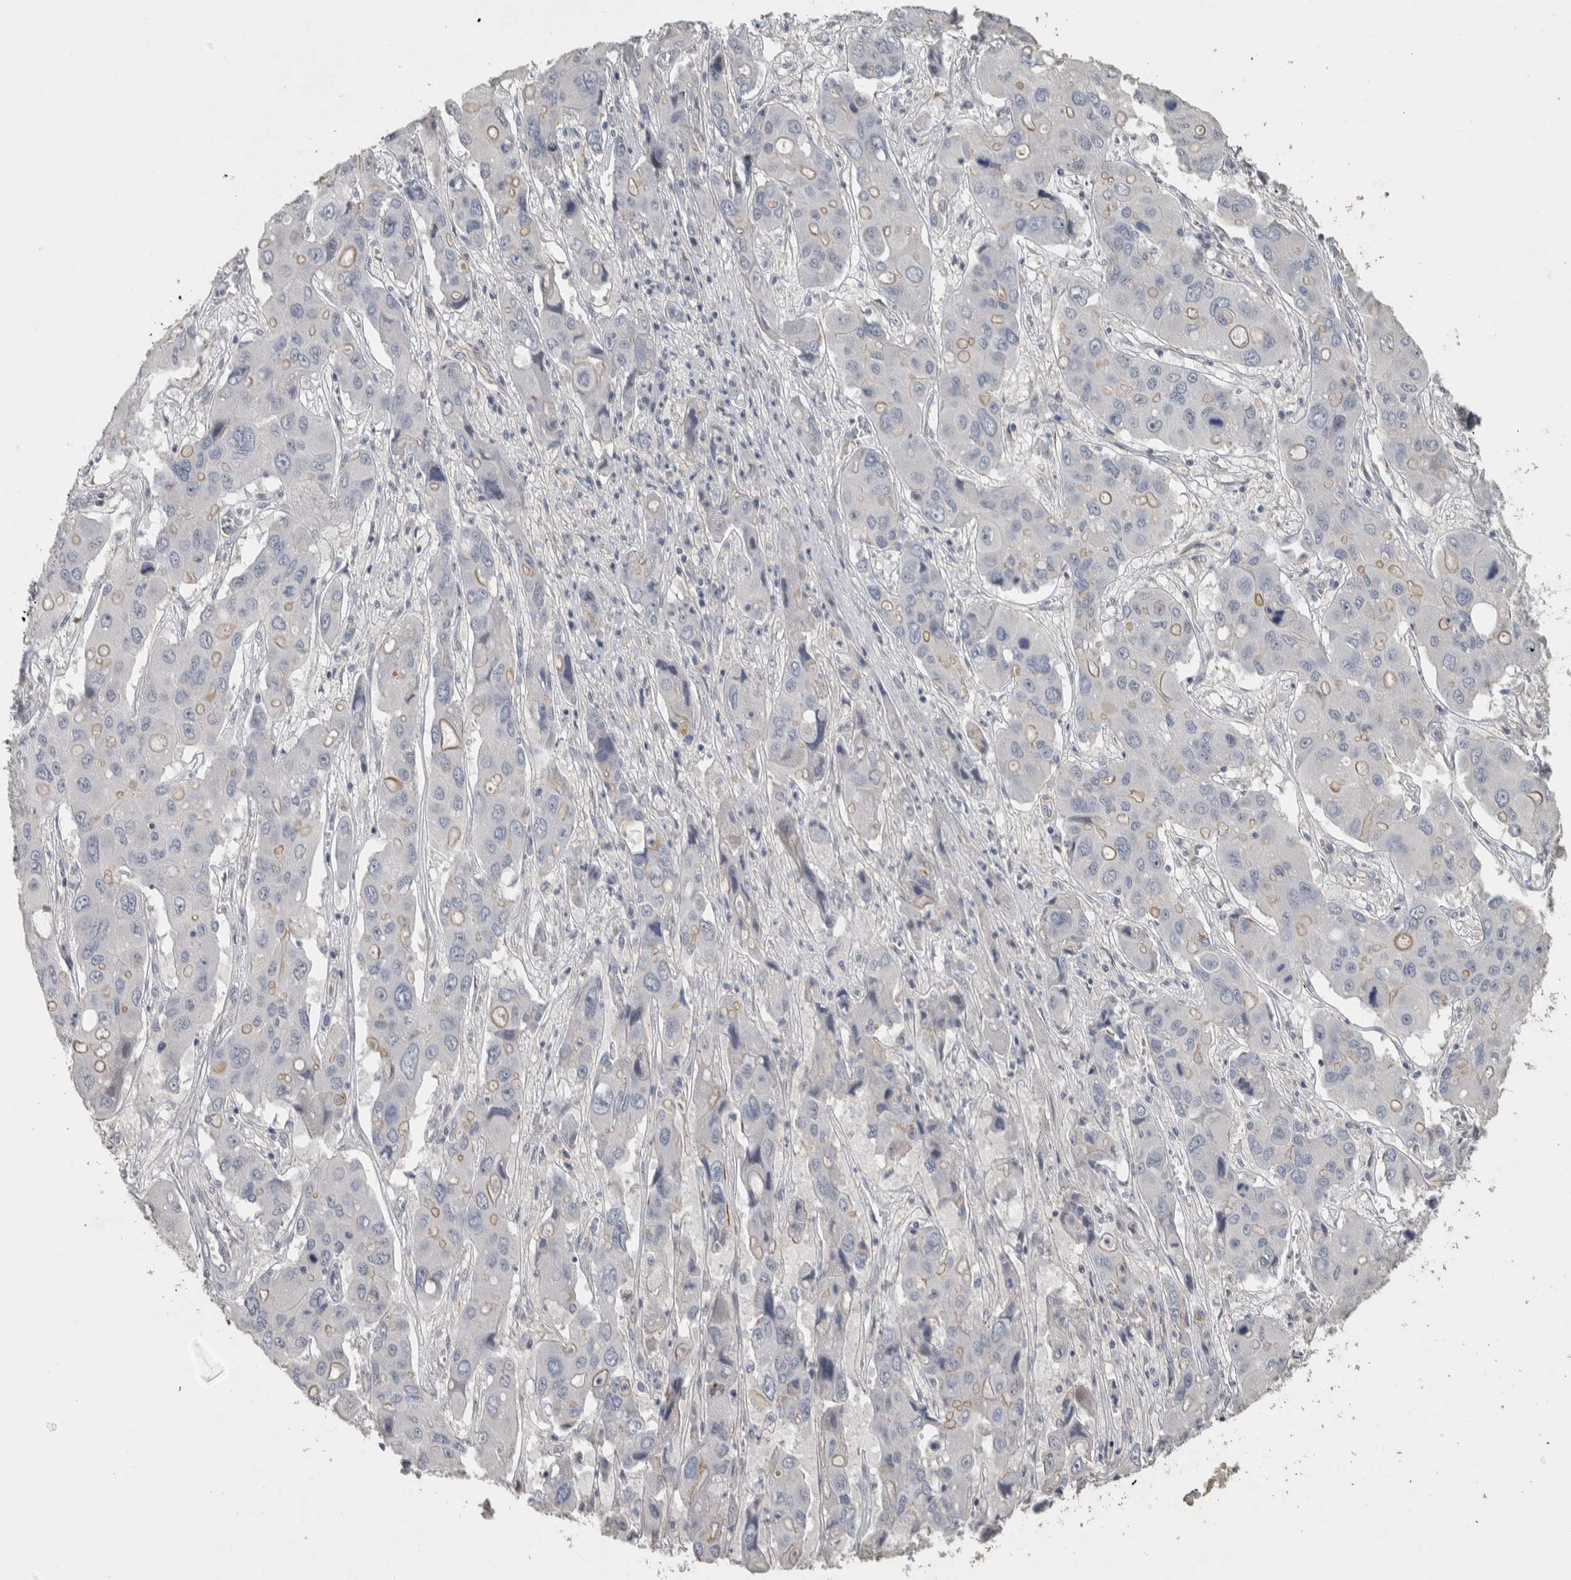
{"staining": {"intensity": "weak", "quantity": "25%-75%", "location": "cytoplasmic/membranous"}, "tissue": "liver cancer", "cell_type": "Tumor cells", "image_type": "cancer", "snomed": [{"axis": "morphology", "description": "Cholangiocarcinoma"}, {"axis": "topography", "description": "Liver"}], "caption": "IHC image of human liver cholangiocarcinoma stained for a protein (brown), which demonstrates low levels of weak cytoplasmic/membranous positivity in about 25%-75% of tumor cells.", "gene": "DCAF10", "patient": {"sex": "male", "age": 67}}